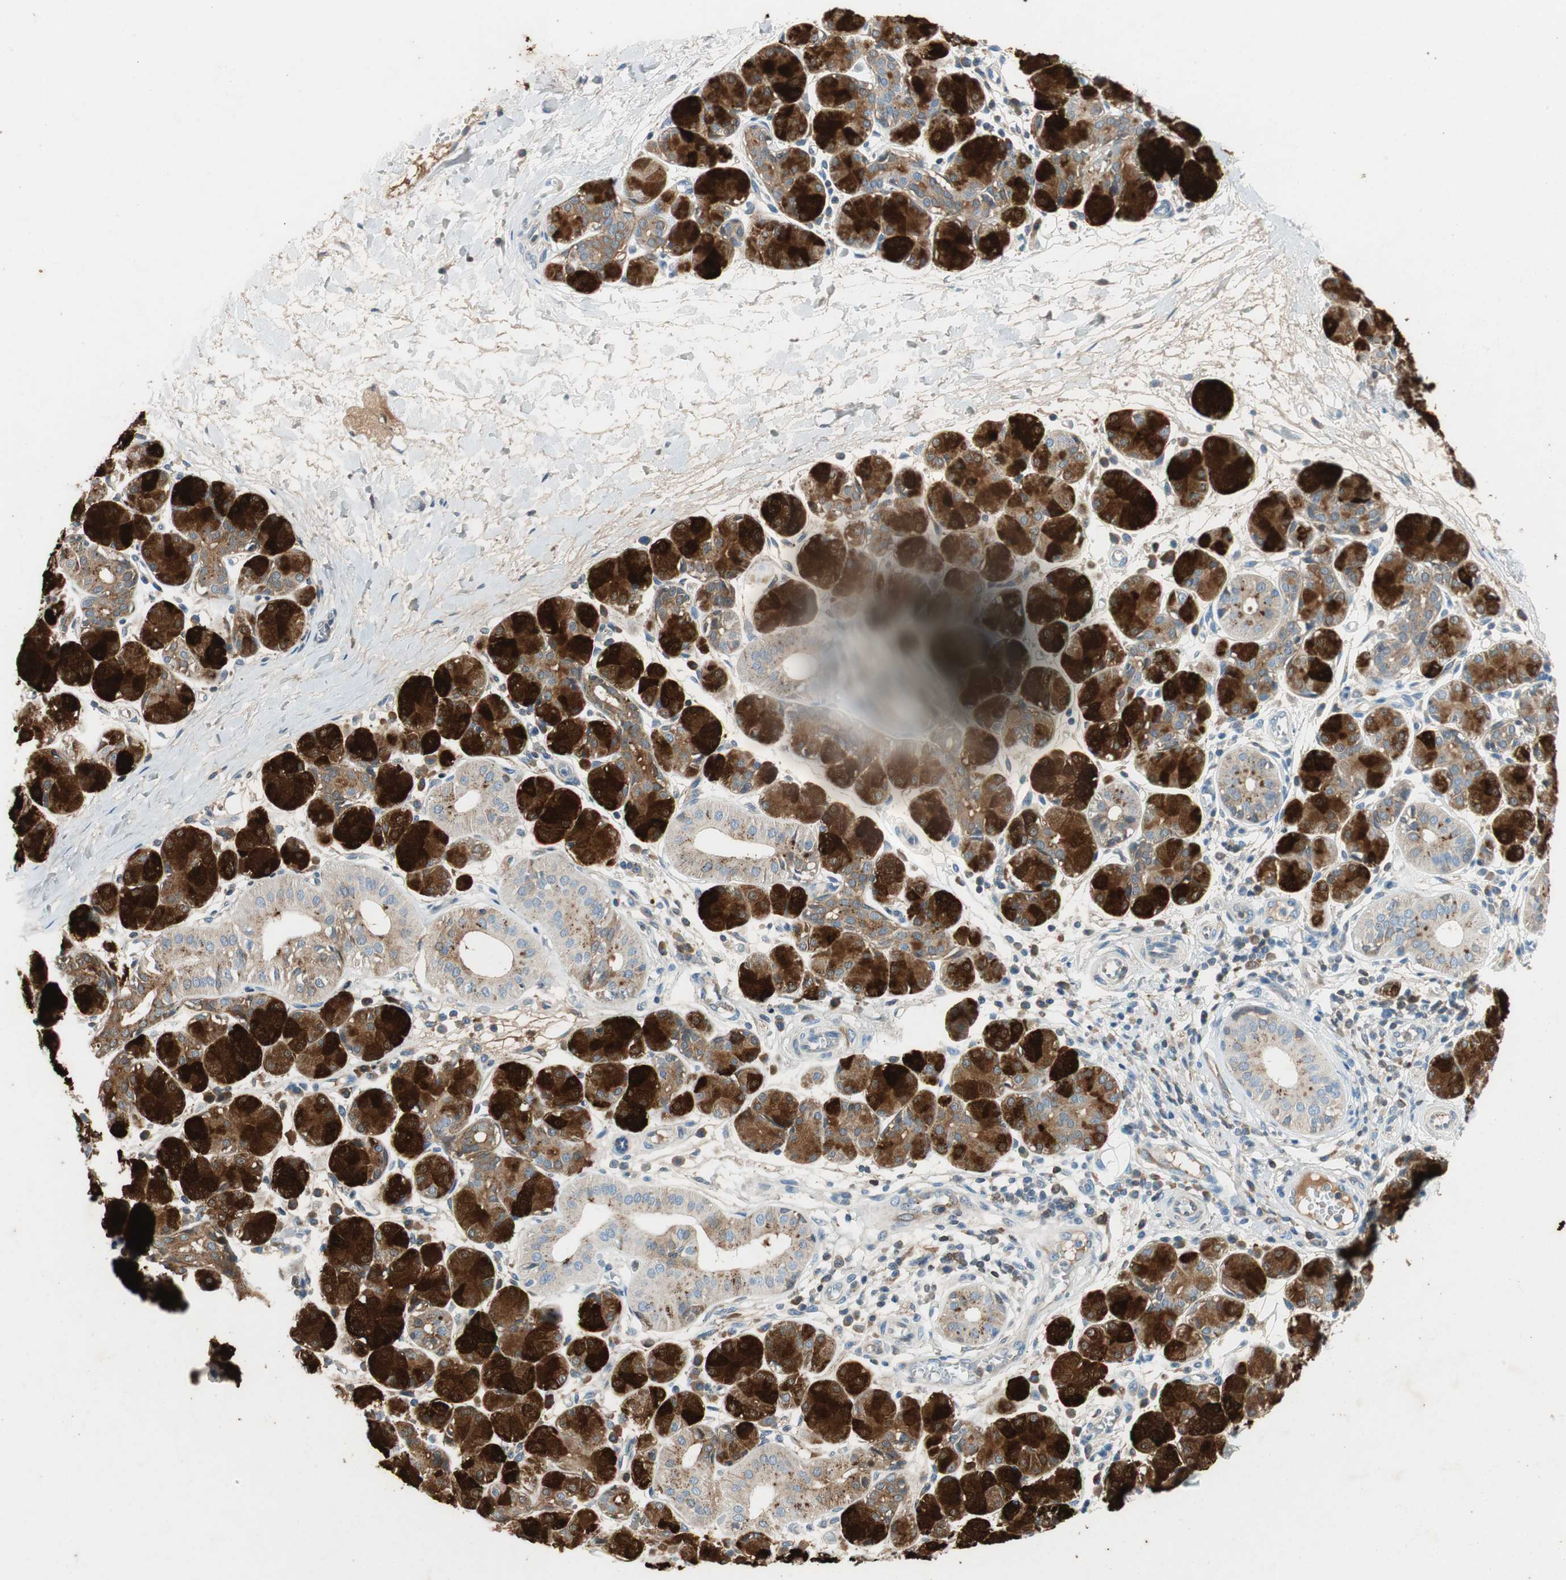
{"staining": {"intensity": "strong", "quantity": ">75%", "location": "cytoplasmic/membranous"}, "tissue": "salivary gland", "cell_type": "Glandular cells", "image_type": "normal", "snomed": [{"axis": "morphology", "description": "Normal tissue, NOS"}, {"axis": "morphology", "description": "Inflammation, NOS"}, {"axis": "topography", "description": "Lymph node"}, {"axis": "topography", "description": "Salivary gland"}], "caption": "Immunohistochemical staining of normal human salivary gland demonstrates >75% levels of strong cytoplasmic/membranous protein staining in about >75% of glandular cells.", "gene": "CCM2L", "patient": {"sex": "male", "age": 3}}